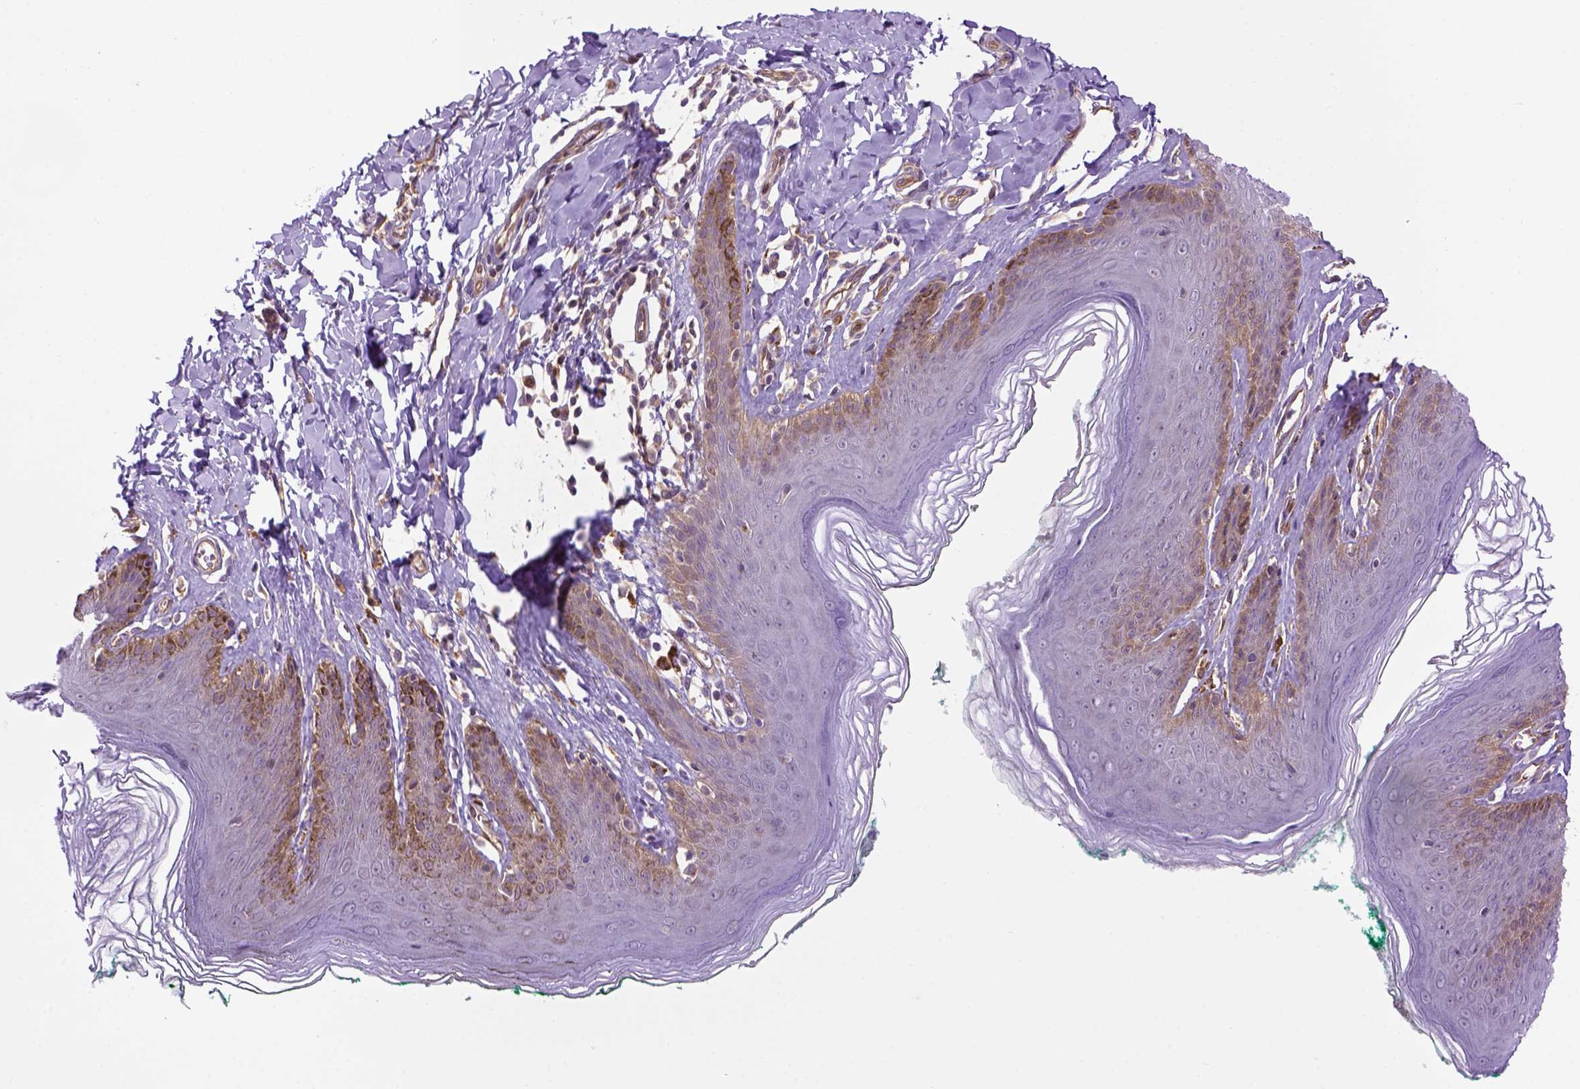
{"staining": {"intensity": "moderate", "quantity": "<25%", "location": "cytoplasmic/membranous"}, "tissue": "skin", "cell_type": "Epidermal cells", "image_type": "normal", "snomed": [{"axis": "morphology", "description": "Normal tissue, NOS"}, {"axis": "topography", "description": "Vulva"}, {"axis": "topography", "description": "Peripheral nerve tissue"}], "caption": "Skin stained for a protein displays moderate cytoplasmic/membranous positivity in epidermal cells. (DAB IHC with brightfield microscopy, high magnification).", "gene": "CASKIN2", "patient": {"sex": "female", "age": 66}}